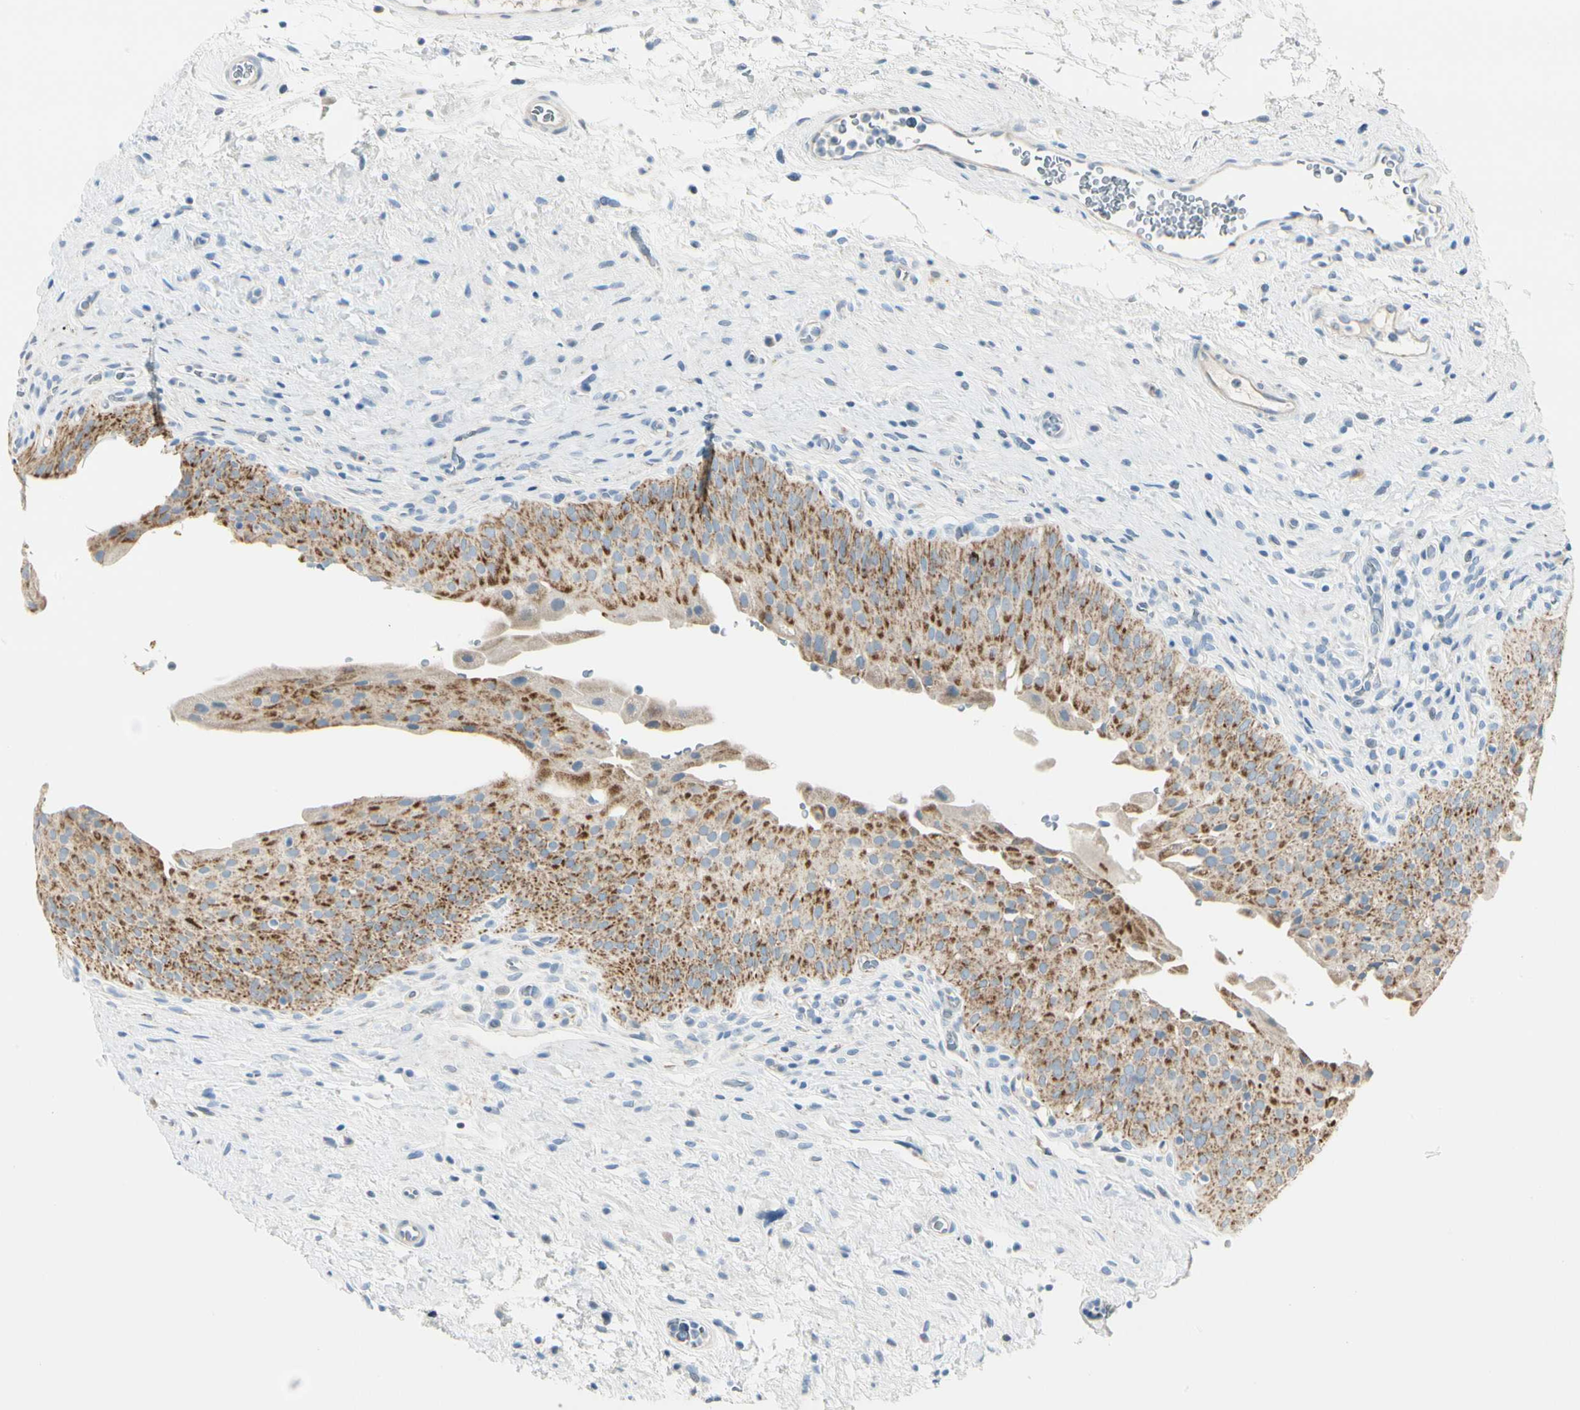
{"staining": {"intensity": "strong", "quantity": ">75%", "location": "cytoplasmic/membranous"}, "tissue": "urinary bladder", "cell_type": "Urothelial cells", "image_type": "normal", "snomed": [{"axis": "morphology", "description": "Normal tissue, NOS"}, {"axis": "morphology", "description": "Urothelial carcinoma, High grade"}, {"axis": "topography", "description": "Urinary bladder"}], "caption": "The image exhibits immunohistochemical staining of benign urinary bladder. There is strong cytoplasmic/membranous staining is present in approximately >75% of urothelial cells.", "gene": "SLC6A15", "patient": {"sex": "male", "age": 46}}